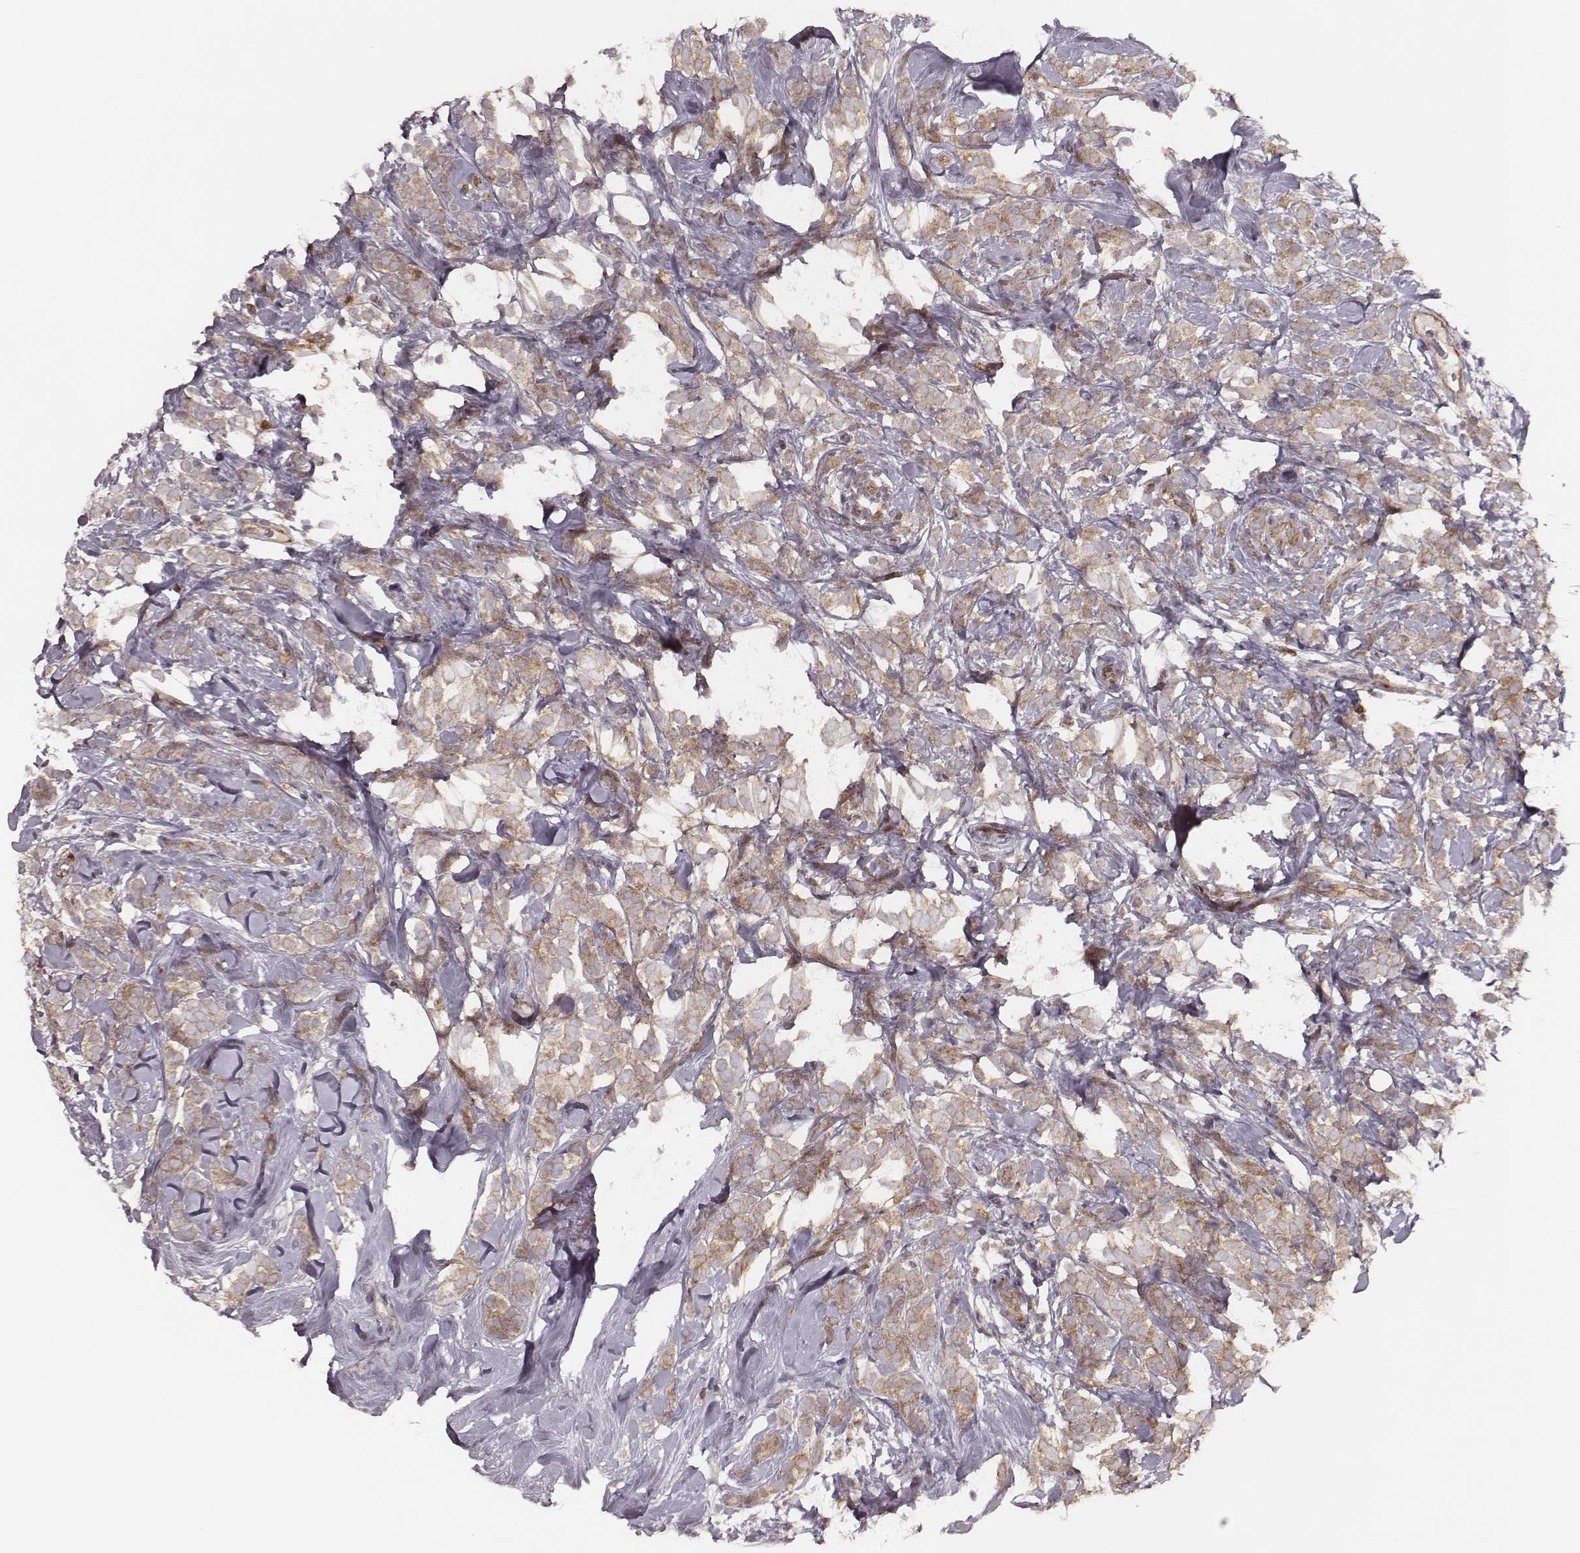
{"staining": {"intensity": "moderate", "quantity": ">75%", "location": "cytoplasmic/membranous"}, "tissue": "breast cancer", "cell_type": "Tumor cells", "image_type": "cancer", "snomed": [{"axis": "morphology", "description": "Lobular carcinoma"}, {"axis": "topography", "description": "Breast"}], "caption": "Human breast cancer stained with a brown dye shows moderate cytoplasmic/membranous positive staining in about >75% of tumor cells.", "gene": "CARS1", "patient": {"sex": "female", "age": 49}}